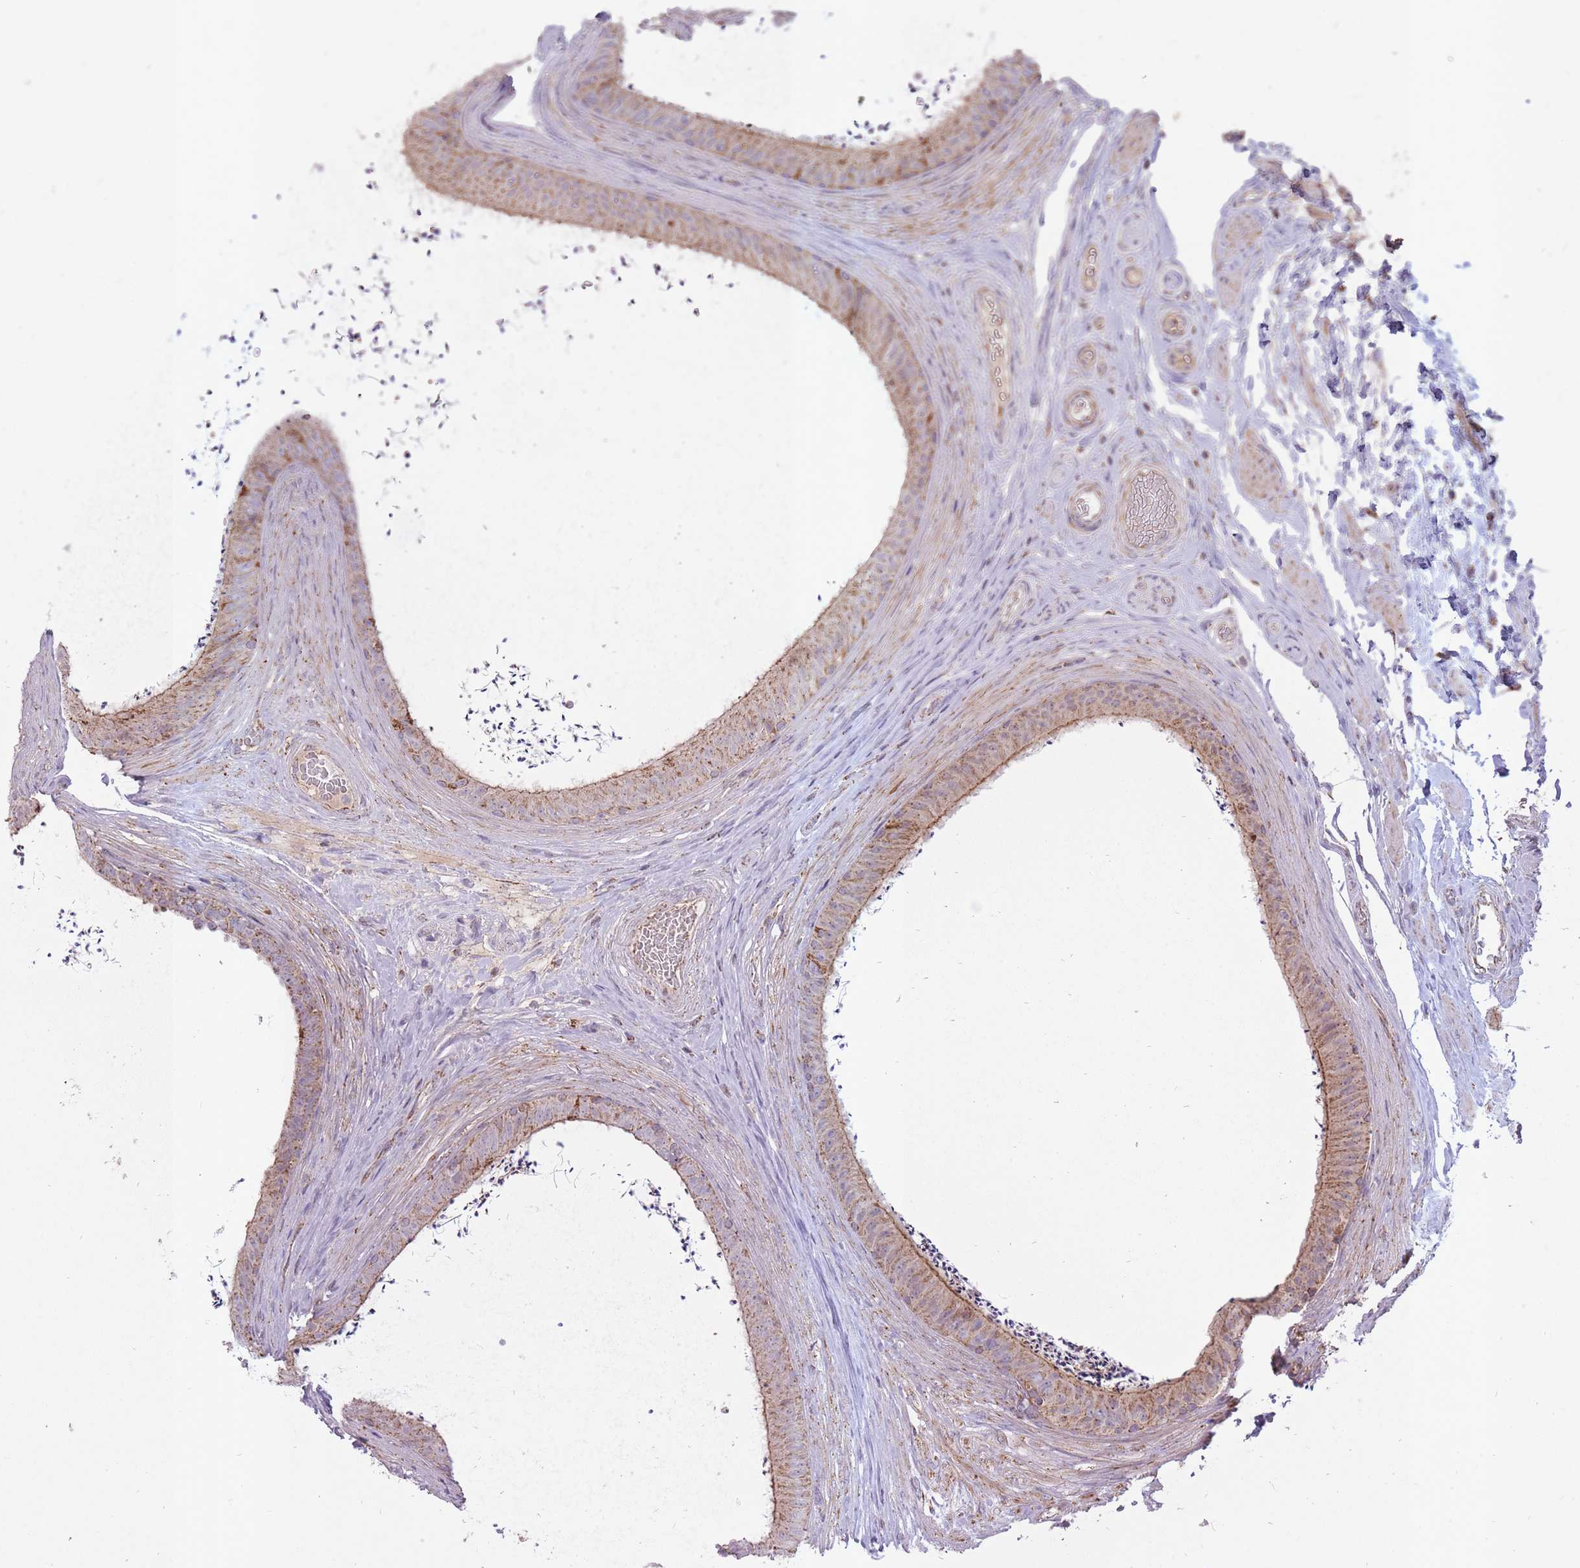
{"staining": {"intensity": "moderate", "quantity": "25%-75%", "location": "cytoplasmic/membranous"}, "tissue": "epididymis", "cell_type": "Glandular cells", "image_type": "normal", "snomed": [{"axis": "morphology", "description": "Normal tissue, NOS"}, {"axis": "topography", "description": "Testis"}, {"axis": "topography", "description": "Epididymis"}], "caption": "IHC micrograph of unremarkable human epididymis stained for a protein (brown), which demonstrates medium levels of moderate cytoplasmic/membranous expression in approximately 25%-75% of glandular cells.", "gene": "LIN7C", "patient": {"sex": "male", "age": 41}}